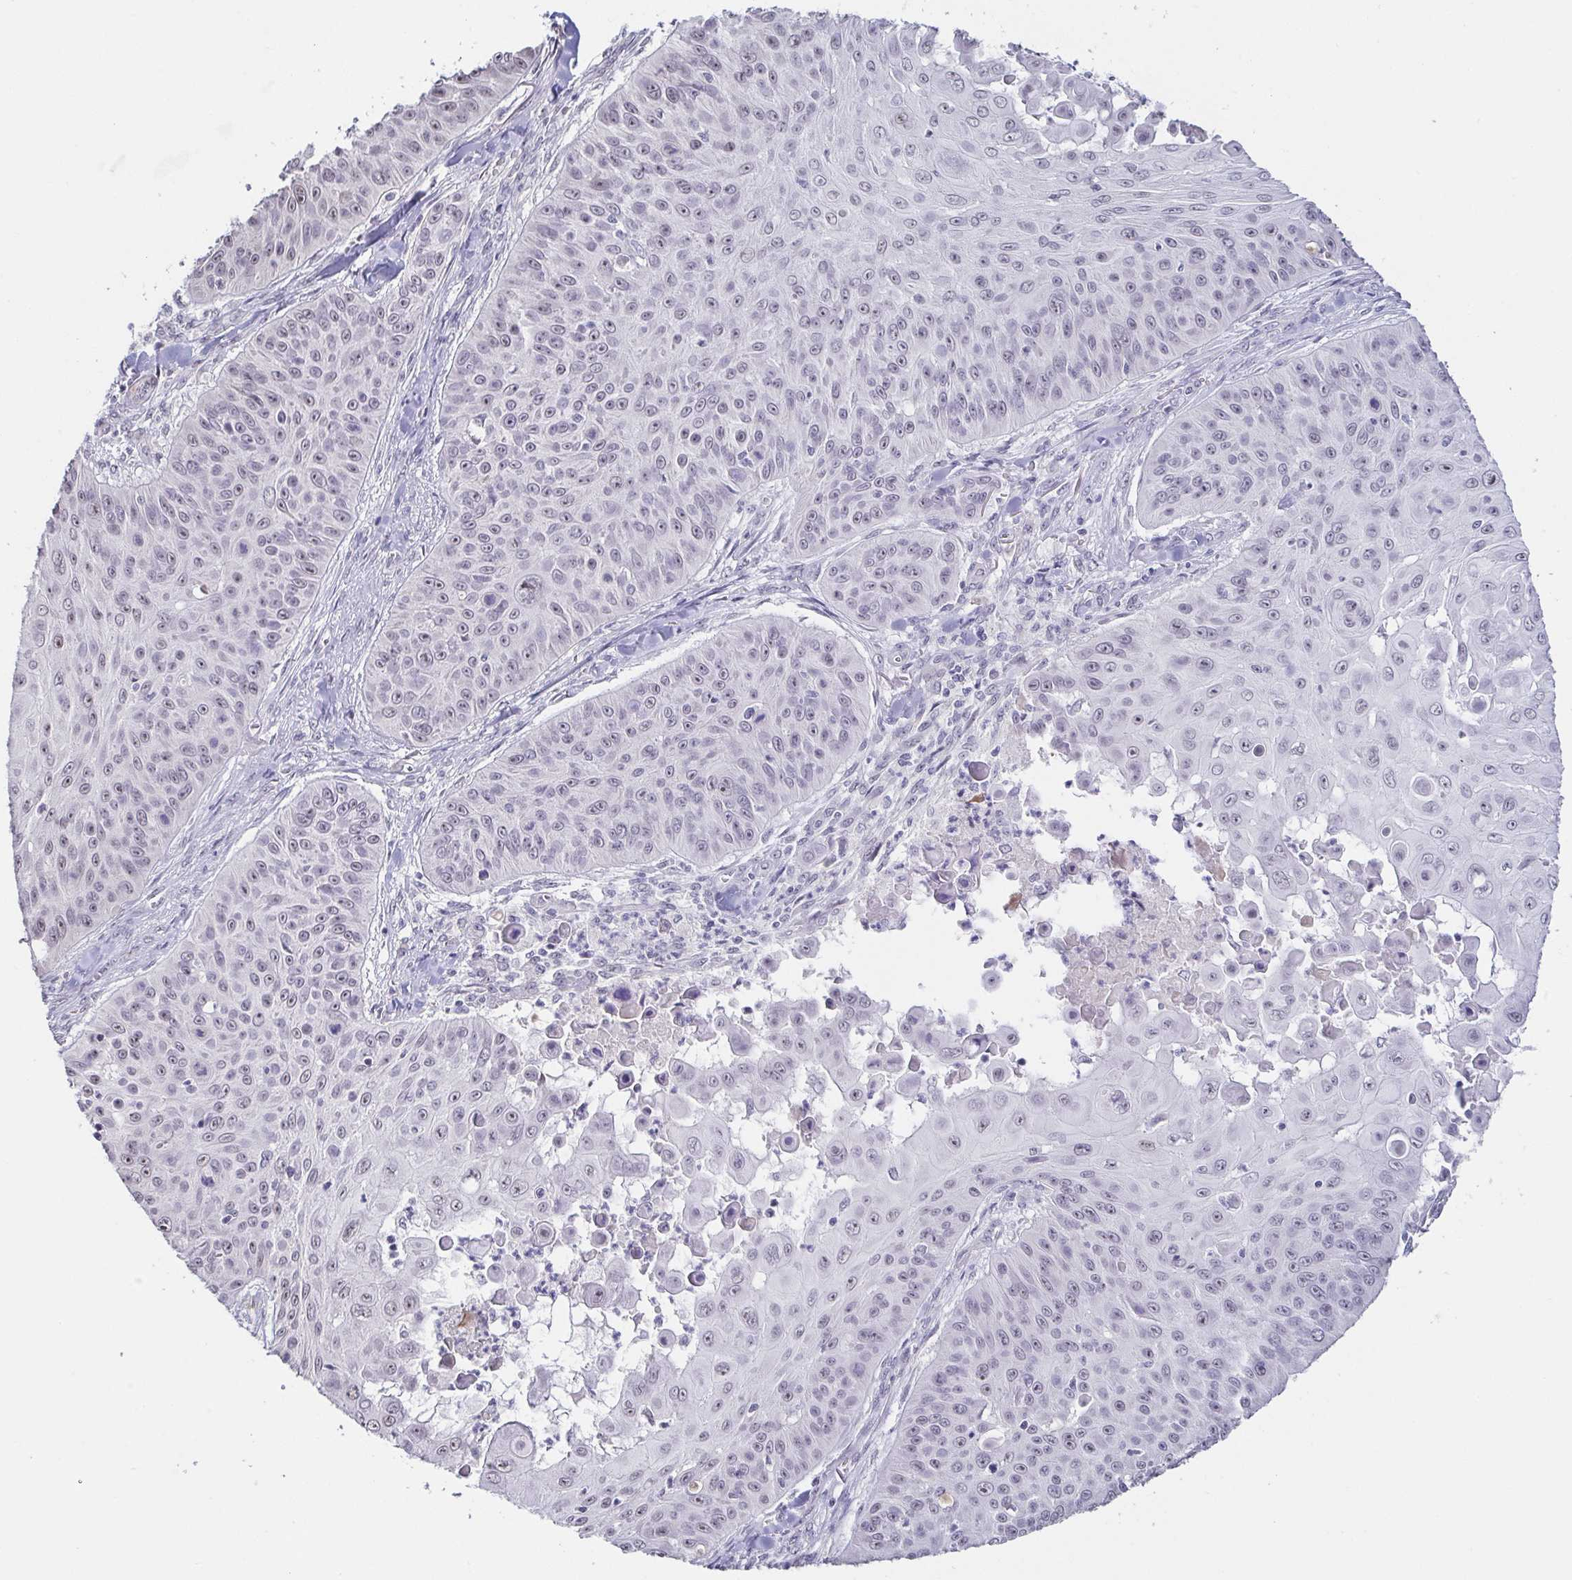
{"staining": {"intensity": "negative", "quantity": "none", "location": "none"}, "tissue": "skin cancer", "cell_type": "Tumor cells", "image_type": "cancer", "snomed": [{"axis": "morphology", "description": "Squamous cell carcinoma, NOS"}, {"axis": "topography", "description": "Skin"}], "caption": "A high-resolution micrograph shows immunohistochemistry staining of squamous cell carcinoma (skin), which displays no significant positivity in tumor cells.", "gene": "NEFH", "patient": {"sex": "male", "age": 82}}